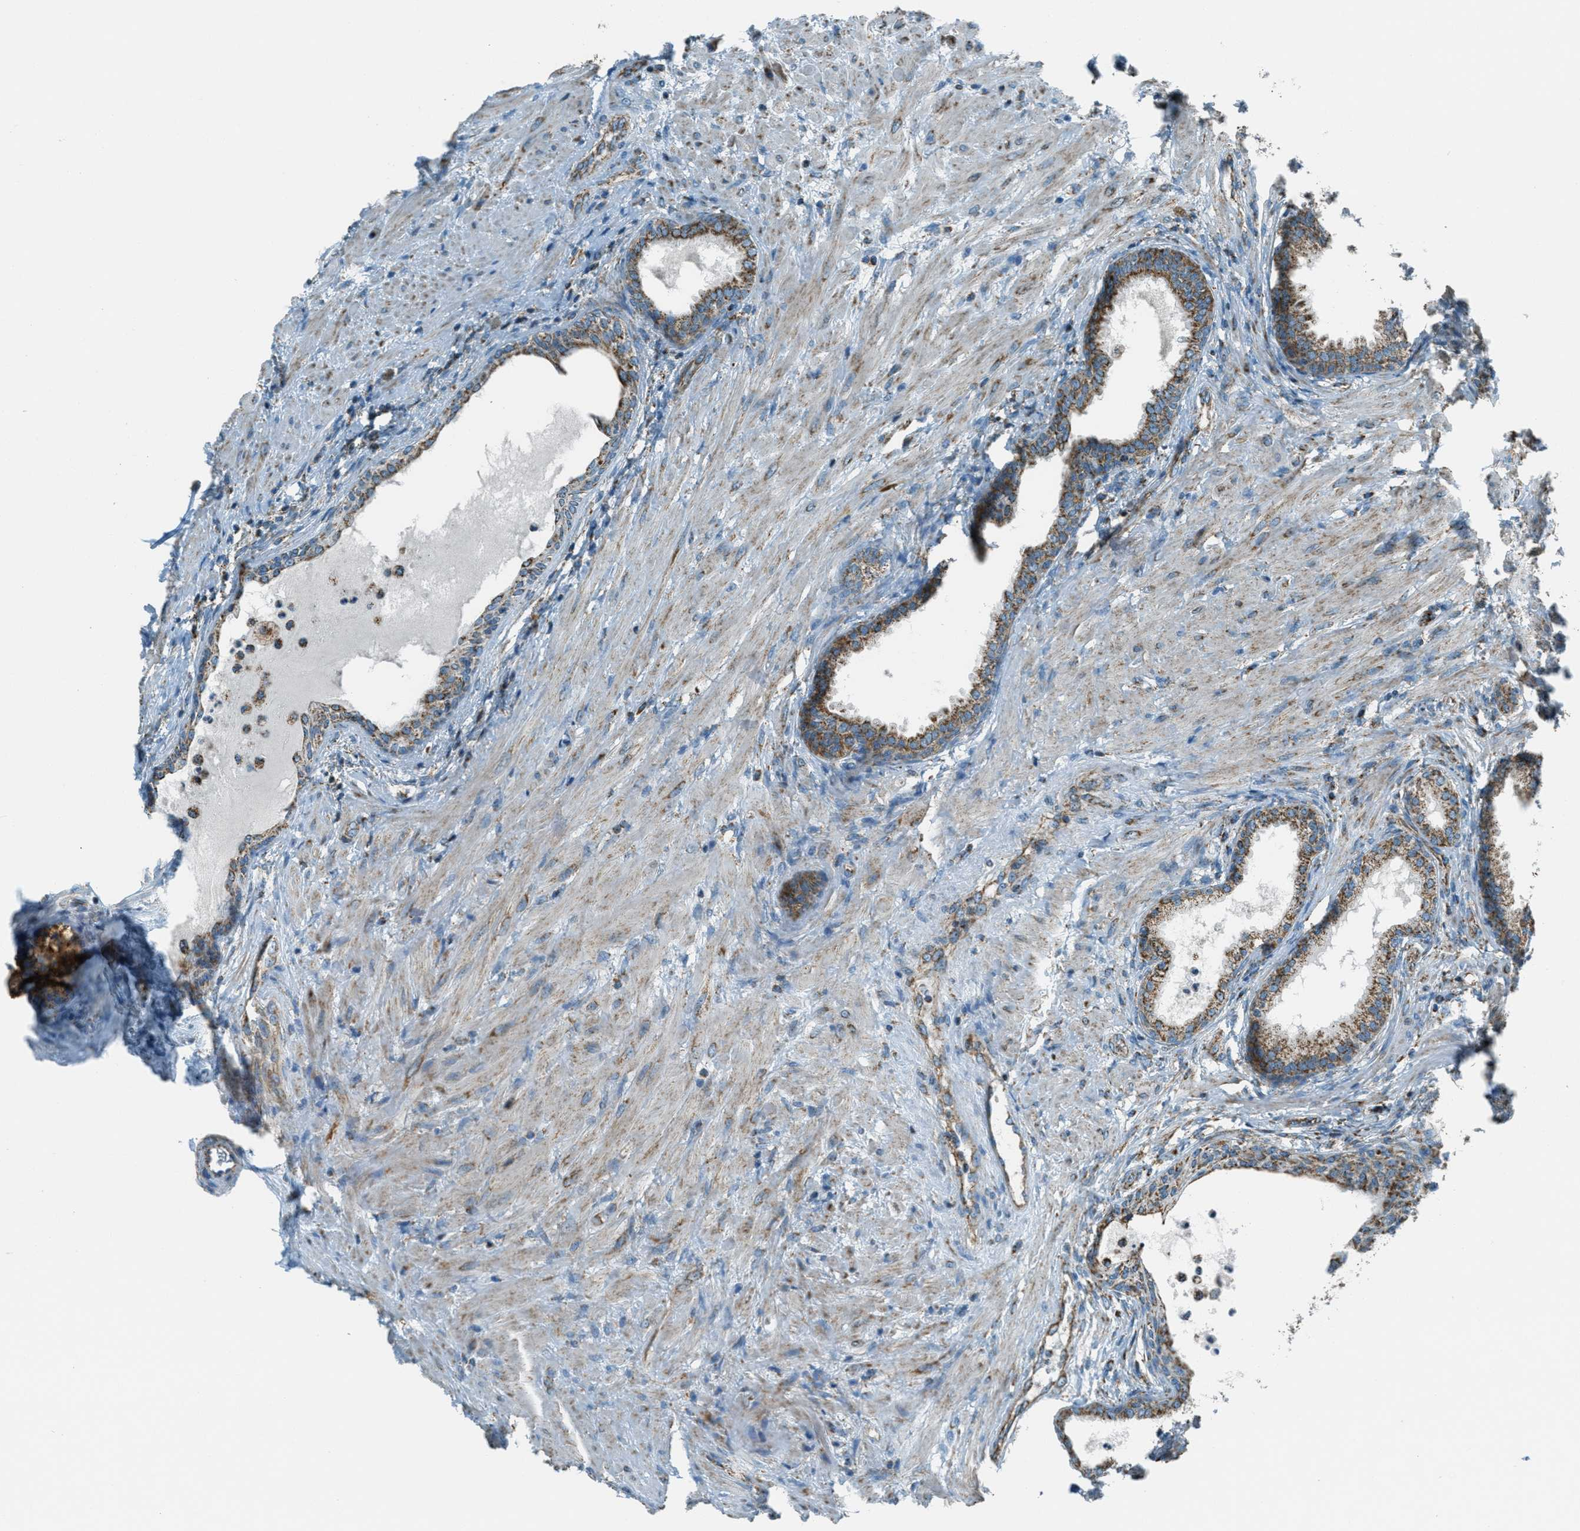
{"staining": {"intensity": "moderate", "quantity": "<25%", "location": "cytoplasmic/membranous"}, "tissue": "prostate", "cell_type": "Glandular cells", "image_type": "normal", "snomed": [{"axis": "morphology", "description": "Normal tissue, NOS"}, {"axis": "topography", "description": "Prostate"}], "caption": "Glandular cells exhibit moderate cytoplasmic/membranous expression in approximately <25% of cells in normal prostate. (DAB IHC, brown staining for protein, blue staining for nuclei).", "gene": "CHST15", "patient": {"sex": "male", "age": 76}}